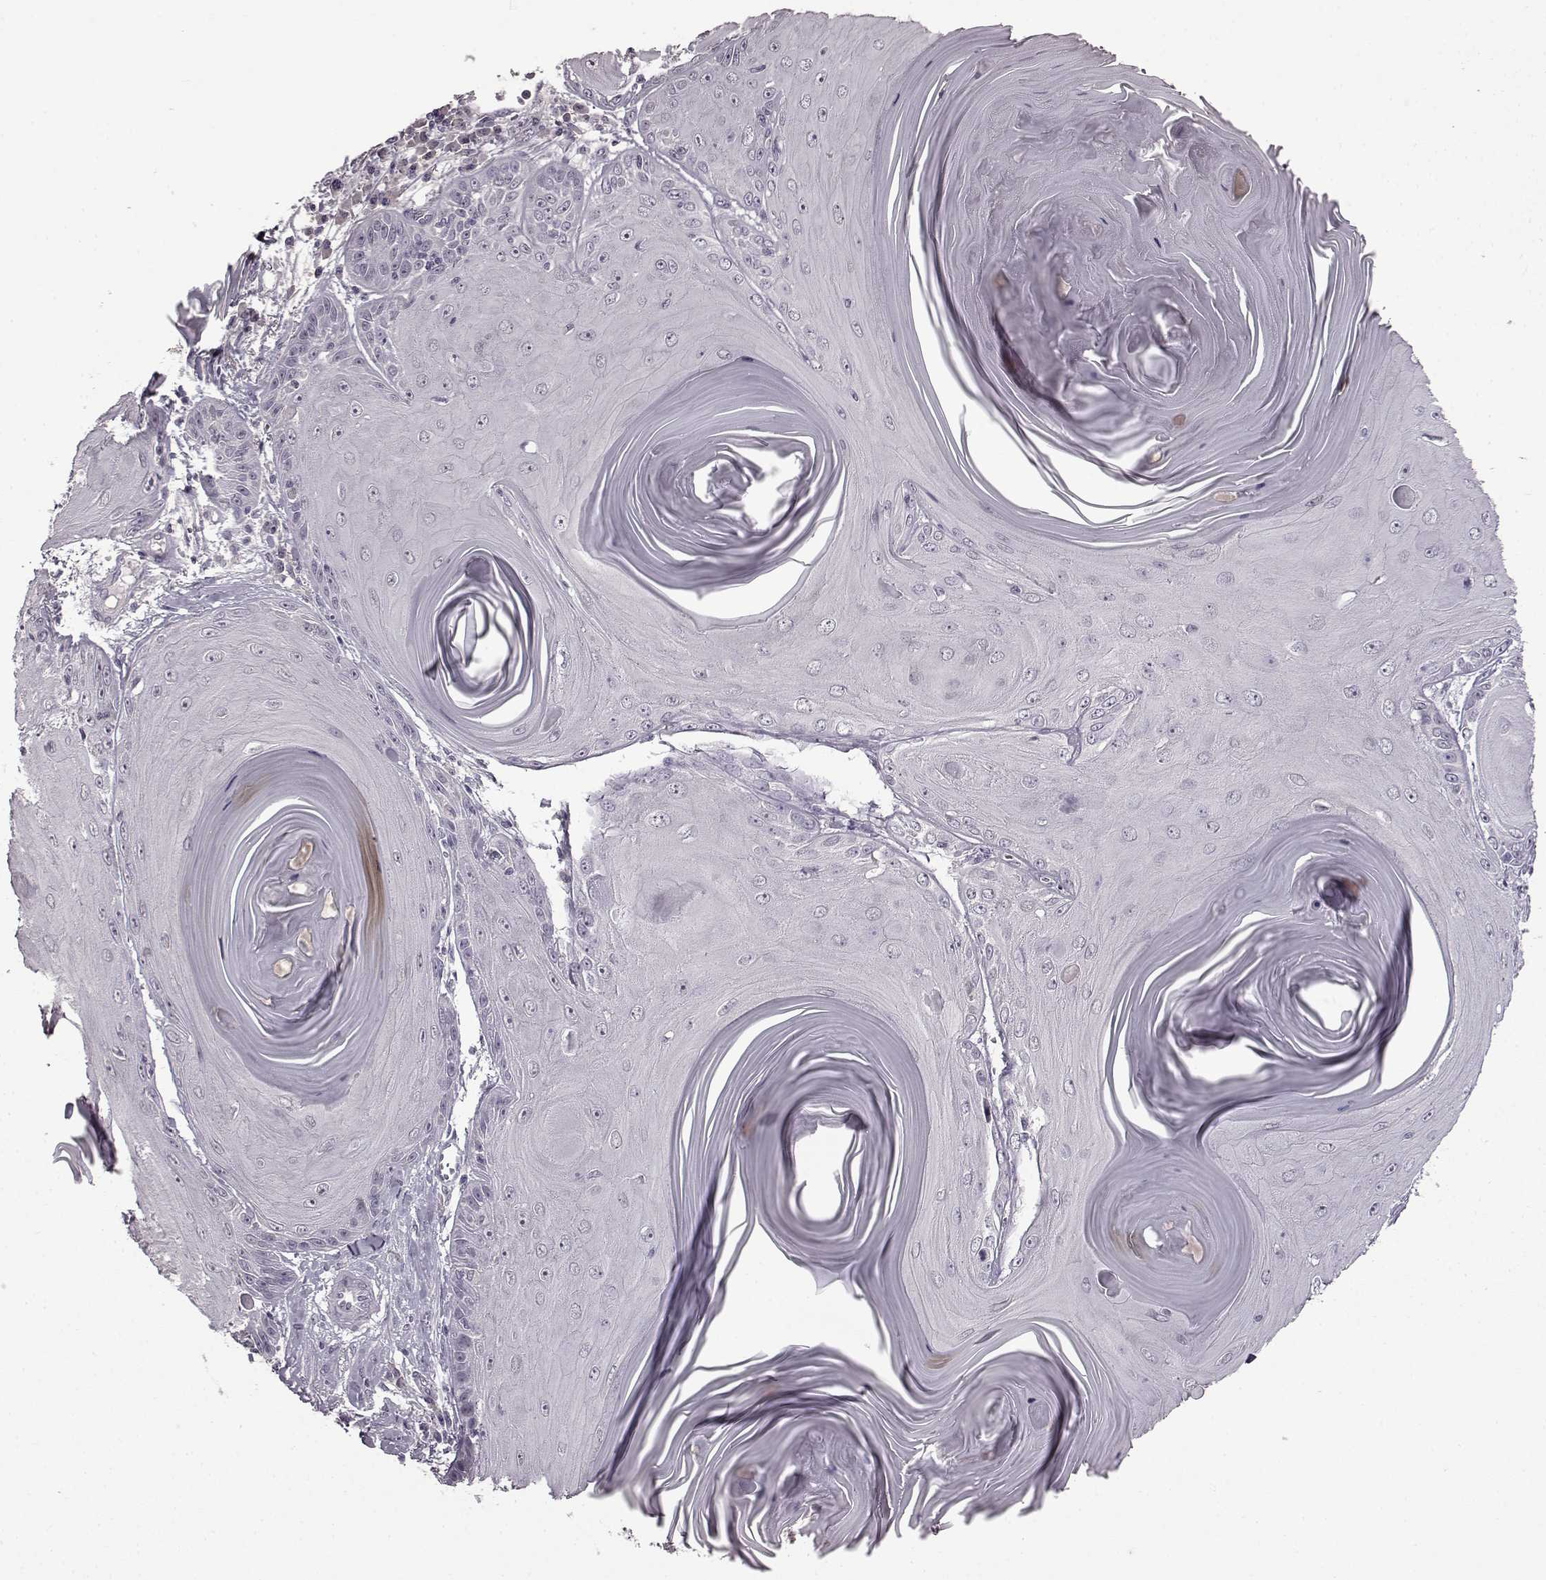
{"staining": {"intensity": "negative", "quantity": "none", "location": "none"}, "tissue": "skin cancer", "cell_type": "Tumor cells", "image_type": "cancer", "snomed": [{"axis": "morphology", "description": "Squamous cell carcinoma, NOS"}, {"axis": "topography", "description": "Skin"}, {"axis": "topography", "description": "Vulva"}], "caption": "IHC of skin cancer reveals no positivity in tumor cells. (DAB IHC with hematoxylin counter stain).", "gene": "LHB", "patient": {"sex": "female", "age": 85}}